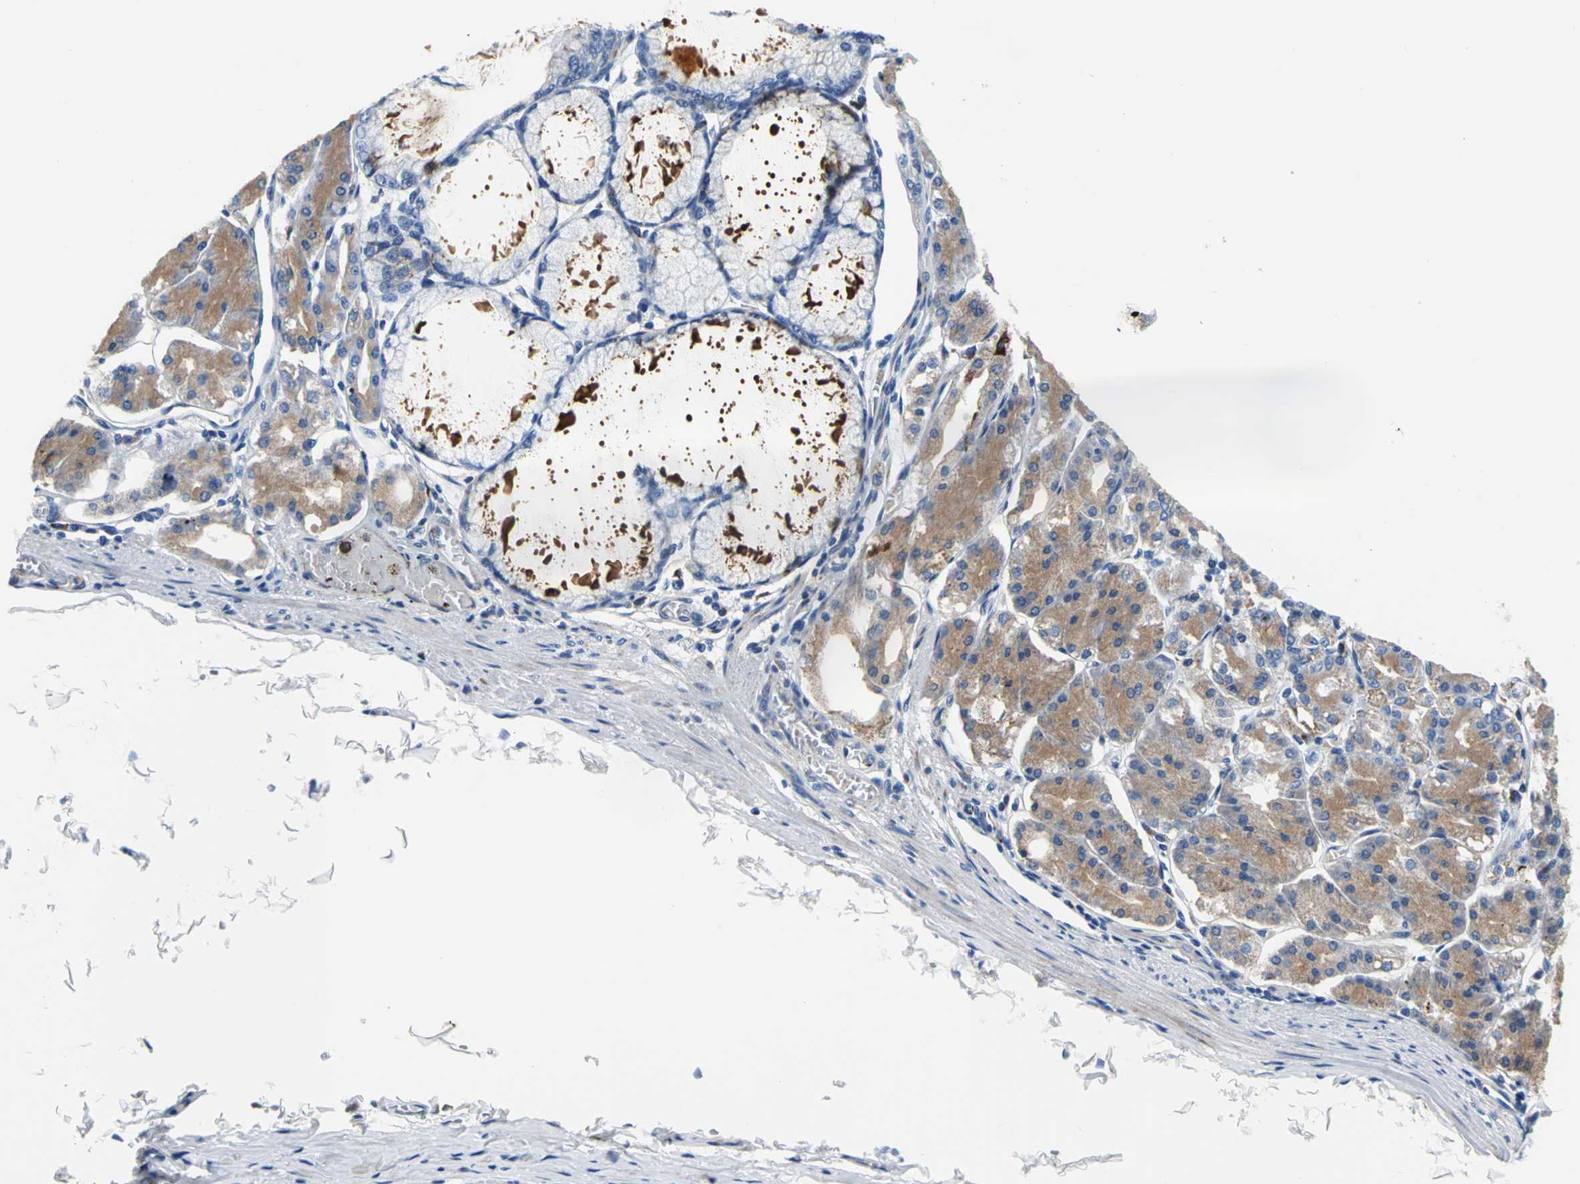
{"staining": {"intensity": "moderate", "quantity": ">75%", "location": "cytoplasmic/membranous"}, "tissue": "stomach", "cell_type": "Glandular cells", "image_type": "normal", "snomed": [{"axis": "morphology", "description": "Normal tissue, NOS"}, {"axis": "topography", "description": "Stomach, lower"}], "caption": "Brown immunohistochemical staining in normal stomach displays moderate cytoplasmic/membranous positivity in about >75% of glandular cells.", "gene": "IFI6", "patient": {"sex": "male", "age": 71}}